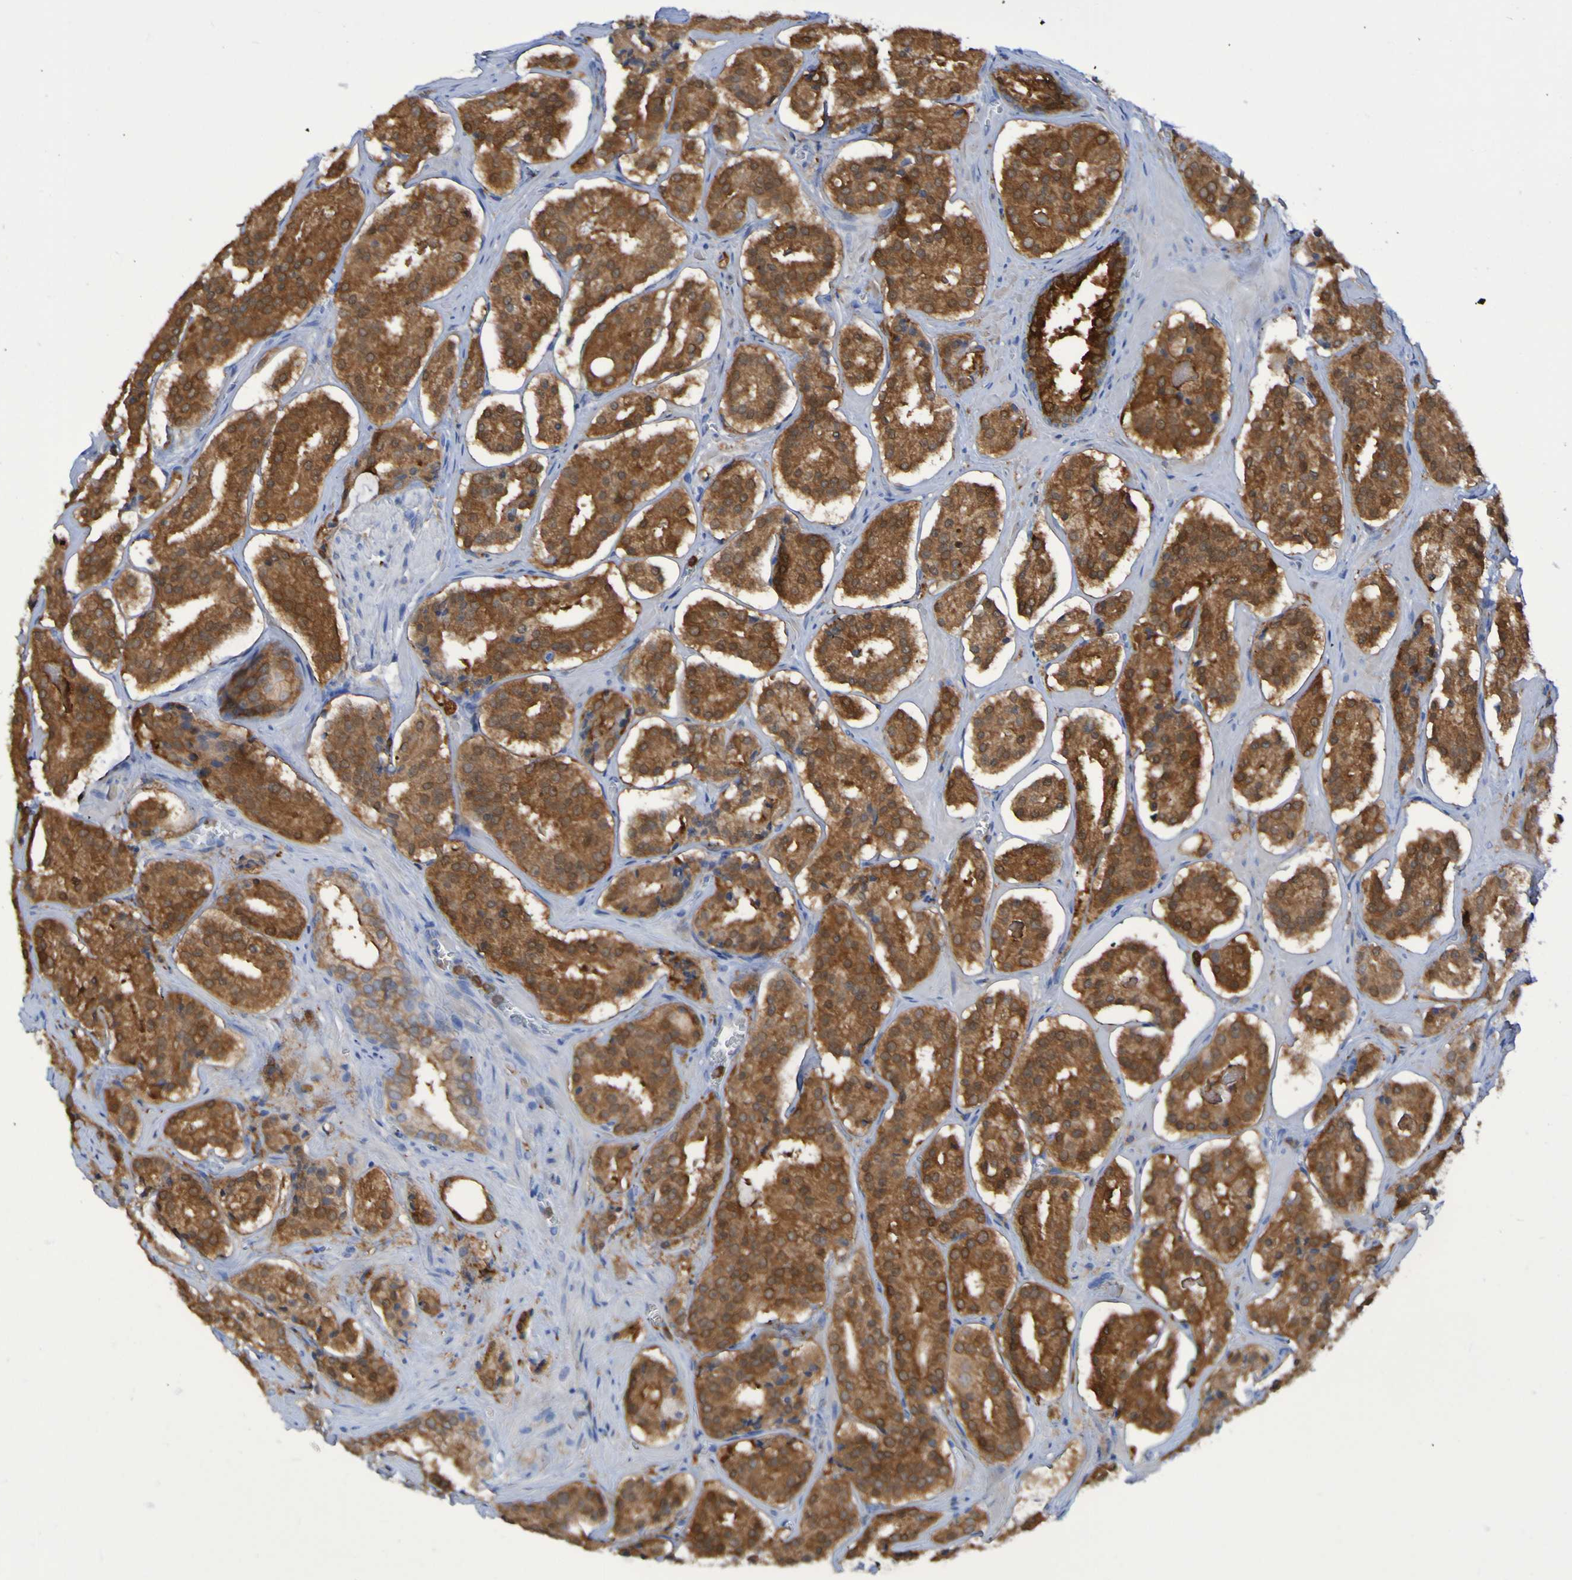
{"staining": {"intensity": "moderate", "quantity": ">75%", "location": "cytoplasmic/membranous"}, "tissue": "prostate cancer", "cell_type": "Tumor cells", "image_type": "cancer", "snomed": [{"axis": "morphology", "description": "Adenocarcinoma, High grade"}, {"axis": "topography", "description": "Prostate"}], "caption": "Prostate cancer (high-grade adenocarcinoma) tissue shows moderate cytoplasmic/membranous staining in approximately >75% of tumor cells, visualized by immunohistochemistry.", "gene": "MPPE1", "patient": {"sex": "male", "age": 60}}